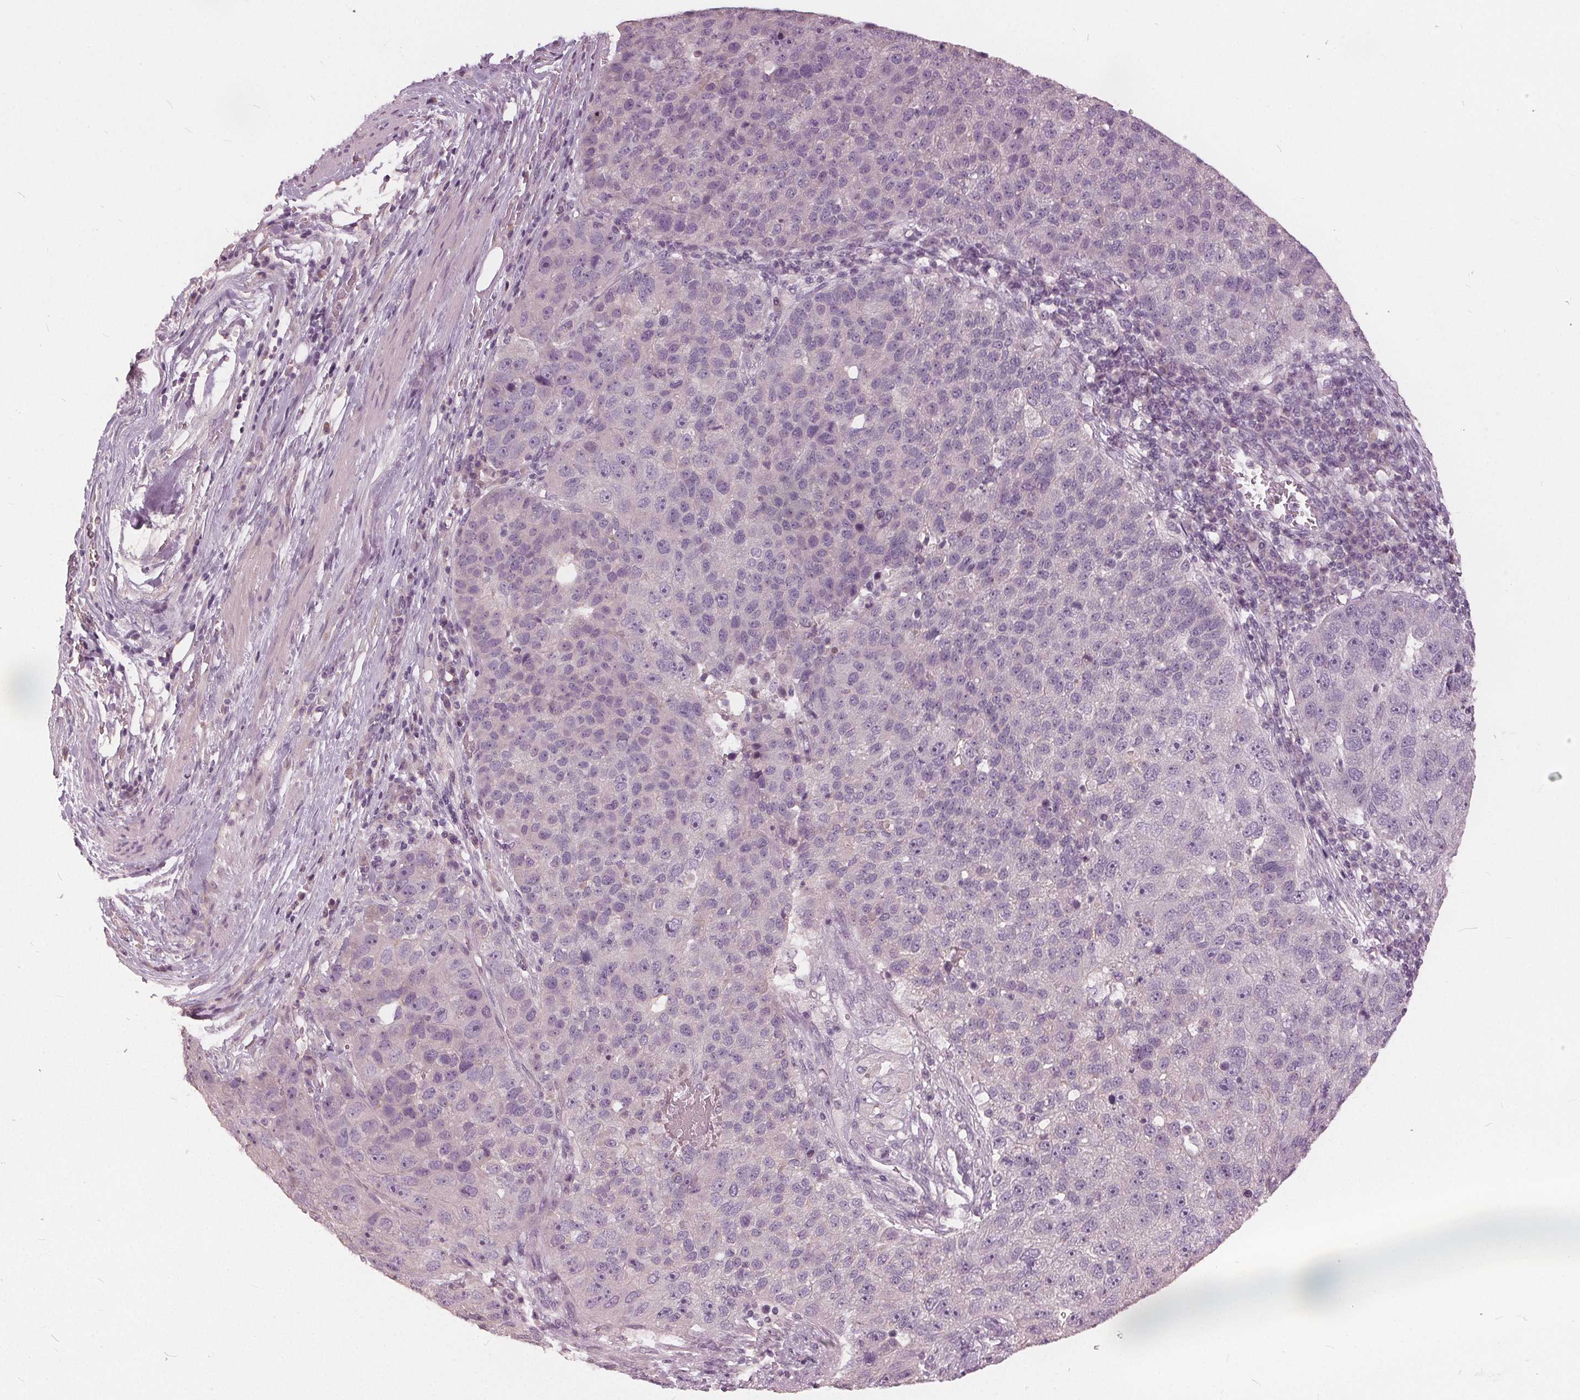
{"staining": {"intensity": "negative", "quantity": "none", "location": "none"}, "tissue": "pancreatic cancer", "cell_type": "Tumor cells", "image_type": "cancer", "snomed": [{"axis": "morphology", "description": "Adenocarcinoma, NOS"}, {"axis": "topography", "description": "Pancreas"}], "caption": "Image shows no significant protein expression in tumor cells of pancreatic adenocarcinoma.", "gene": "KLK13", "patient": {"sex": "female", "age": 61}}